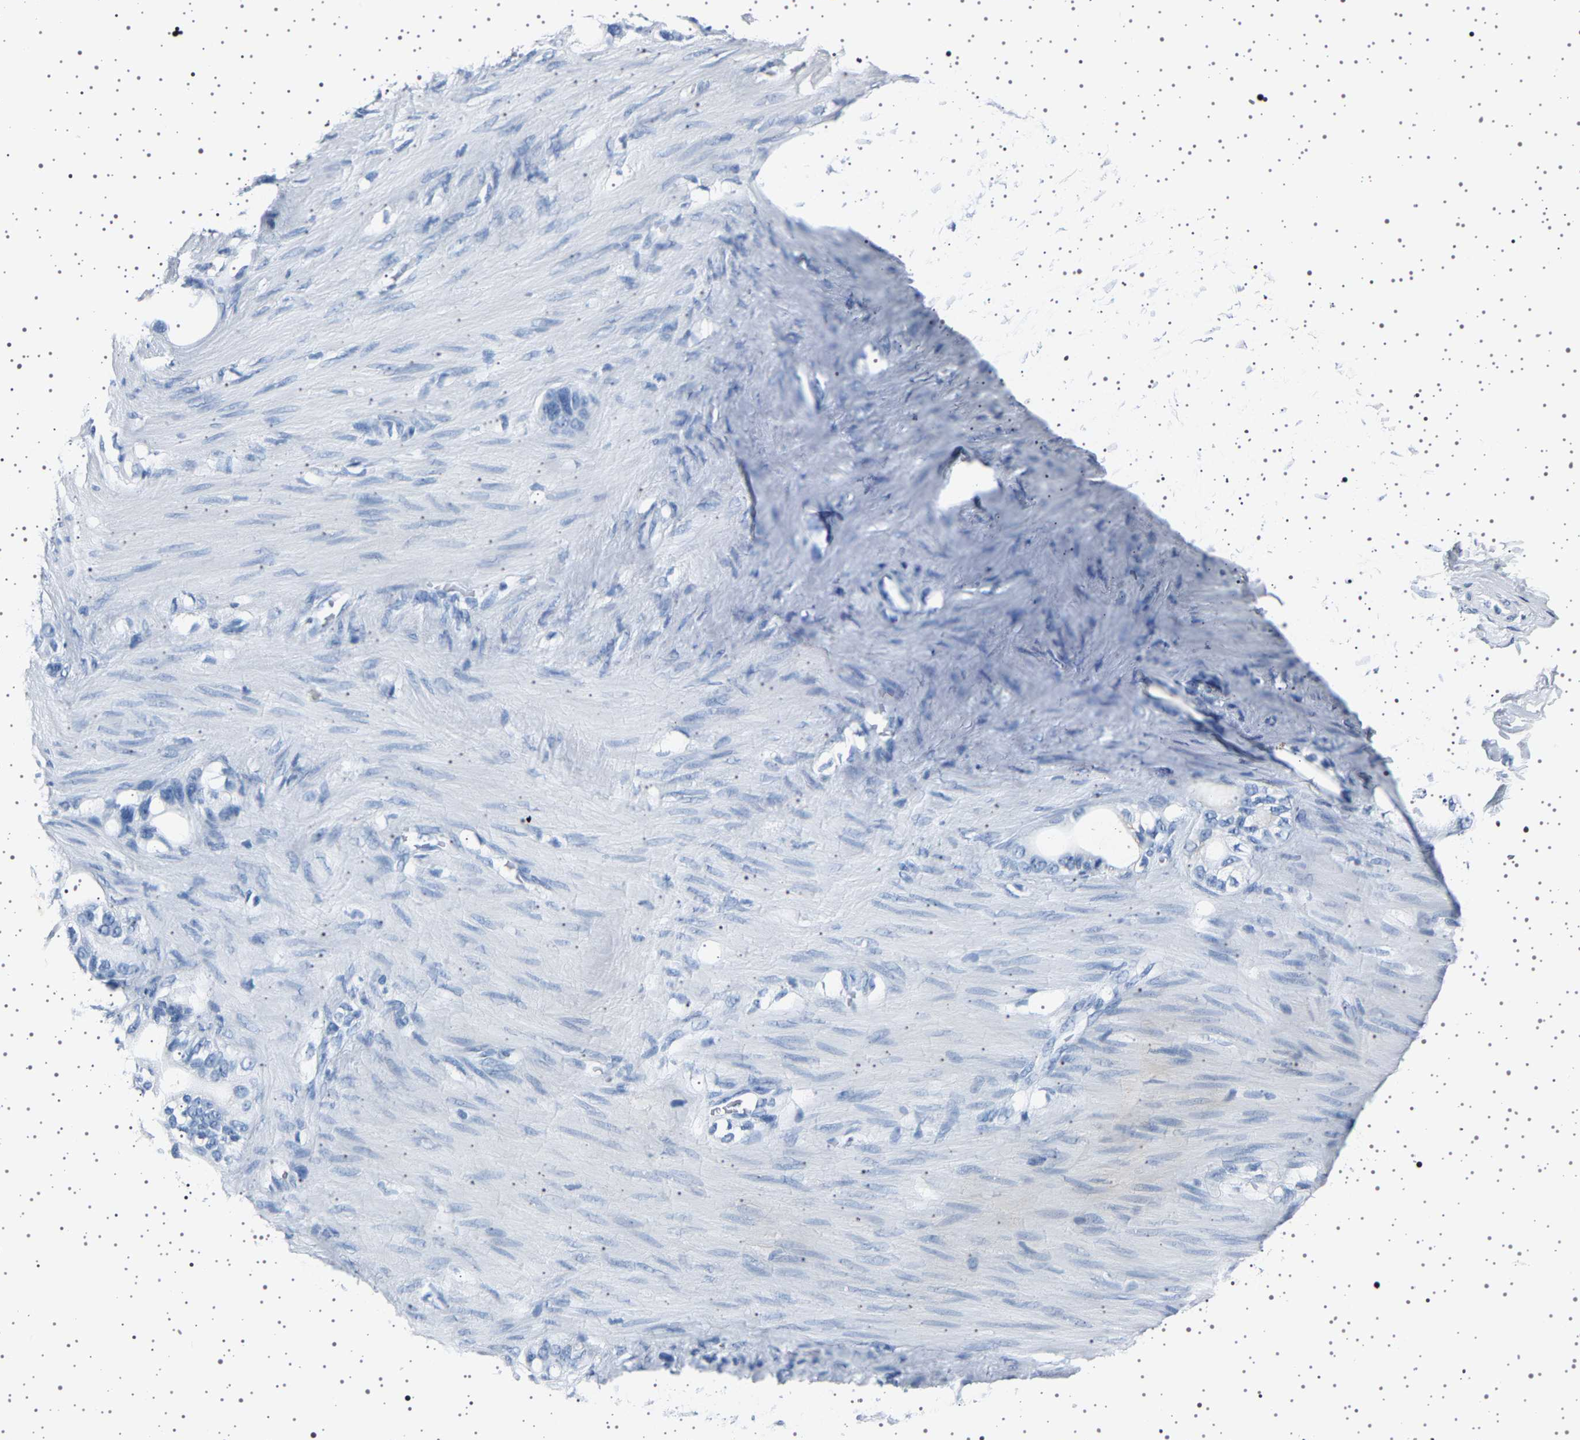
{"staining": {"intensity": "negative", "quantity": "none", "location": "none"}, "tissue": "stomach cancer", "cell_type": "Tumor cells", "image_type": "cancer", "snomed": [{"axis": "morphology", "description": "Adenocarcinoma, NOS"}, {"axis": "topography", "description": "Stomach"}], "caption": "Immunohistochemistry (IHC) micrograph of neoplastic tissue: human stomach cancer stained with DAB (3,3'-diaminobenzidine) demonstrates no significant protein staining in tumor cells. The staining was performed using DAB to visualize the protein expression in brown, while the nuclei were stained in blue with hematoxylin (Magnification: 20x).", "gene": "TFF3", "patient": {"sex": "female", "age": 75}}